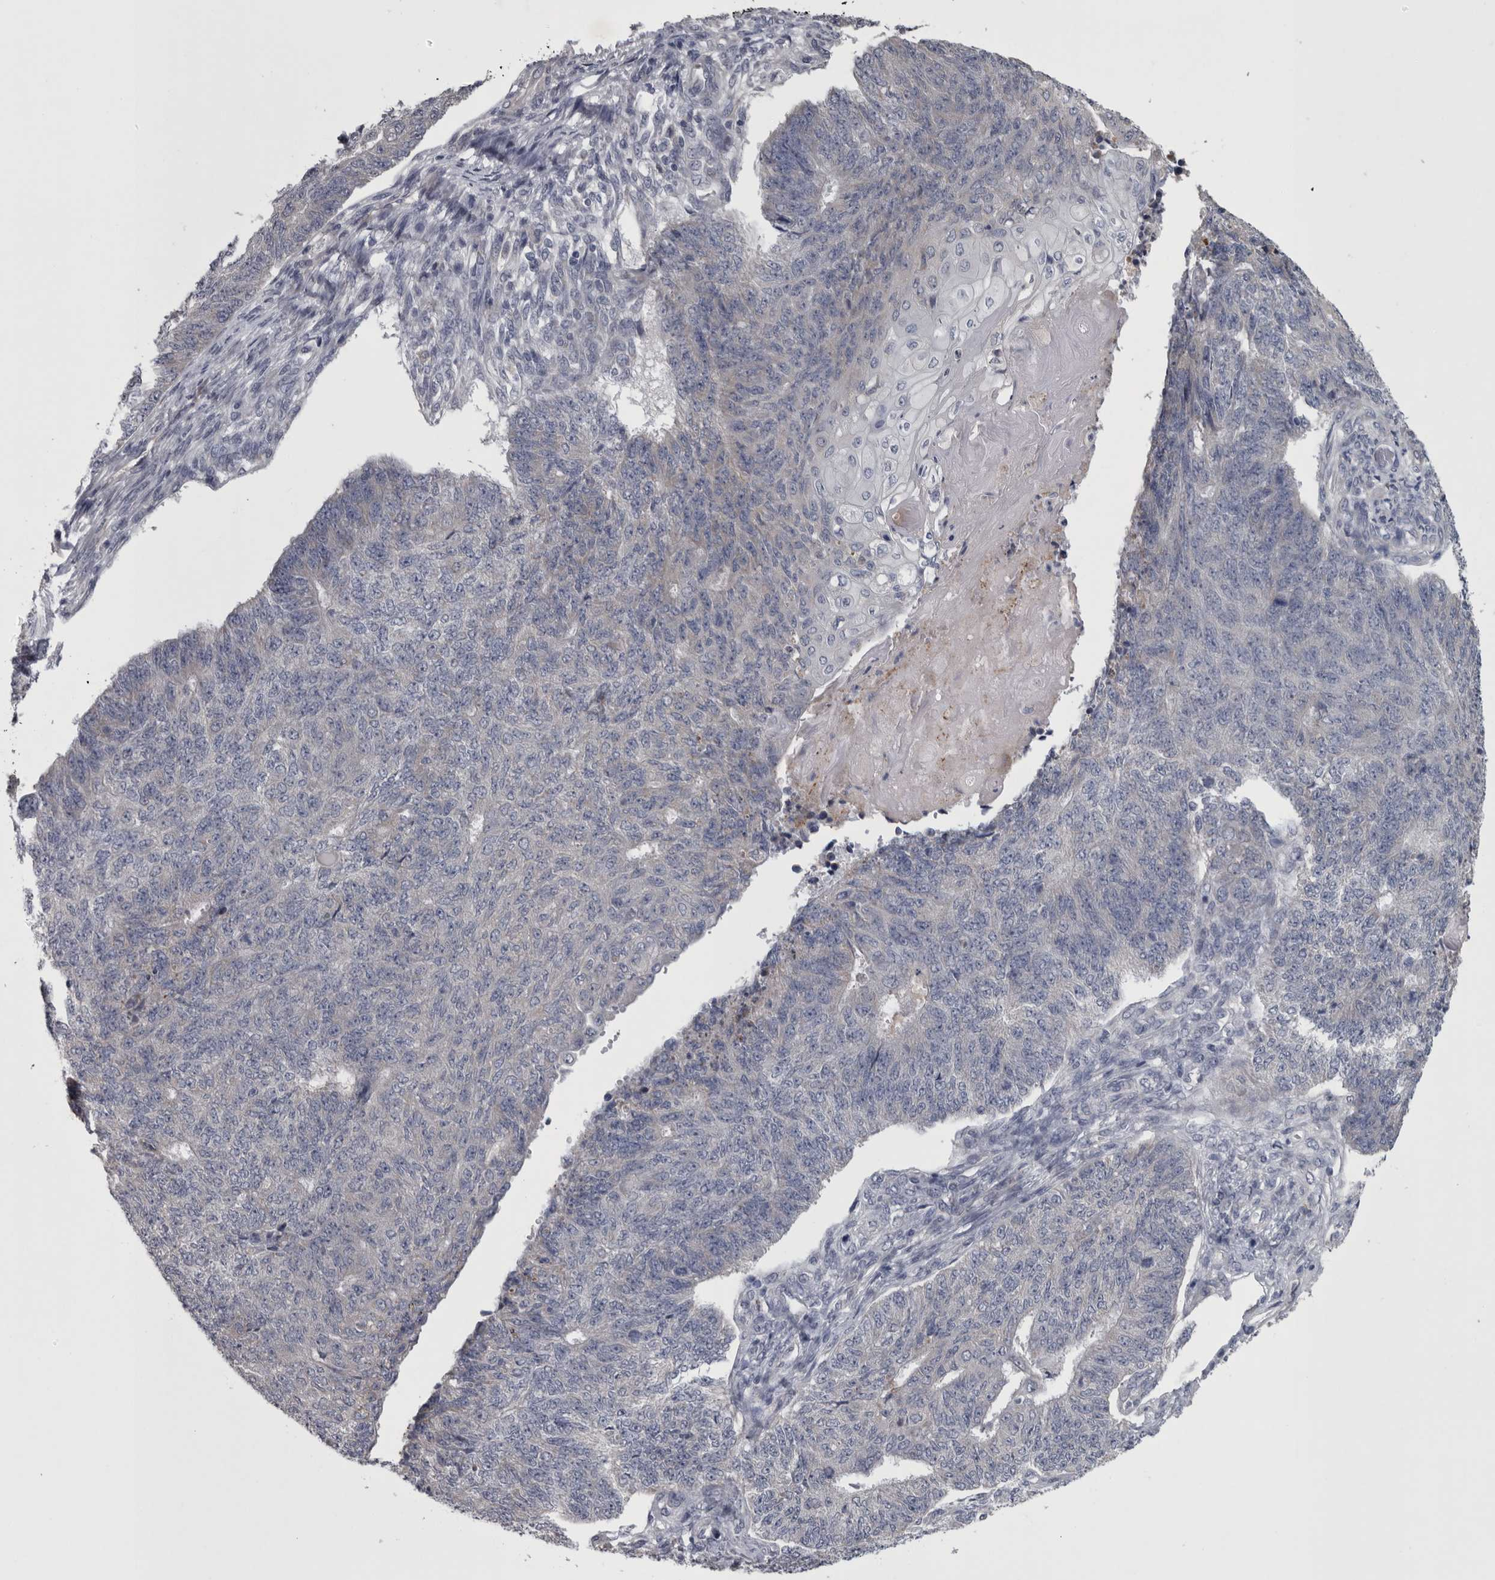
{"staining": {"intensity": "negative", "quantity": "none", "location": "none"}, "tissue": "endometrial cancer", "cell_type": "Tumor cells", "image_type": "cancer", "snomed": [{"axis": "morphology", "description": "Adenocarcinoma, NOS"}, {"axis": "topography", "description": "Endometrium"}], "caption": "A high-resolution micrograph shows IHC staining of adenocarcinoma (endometrial), which shows no significant expression in tumor cells.", "gene": "DBT", "patient": {"sex": "female", "age": 32}}